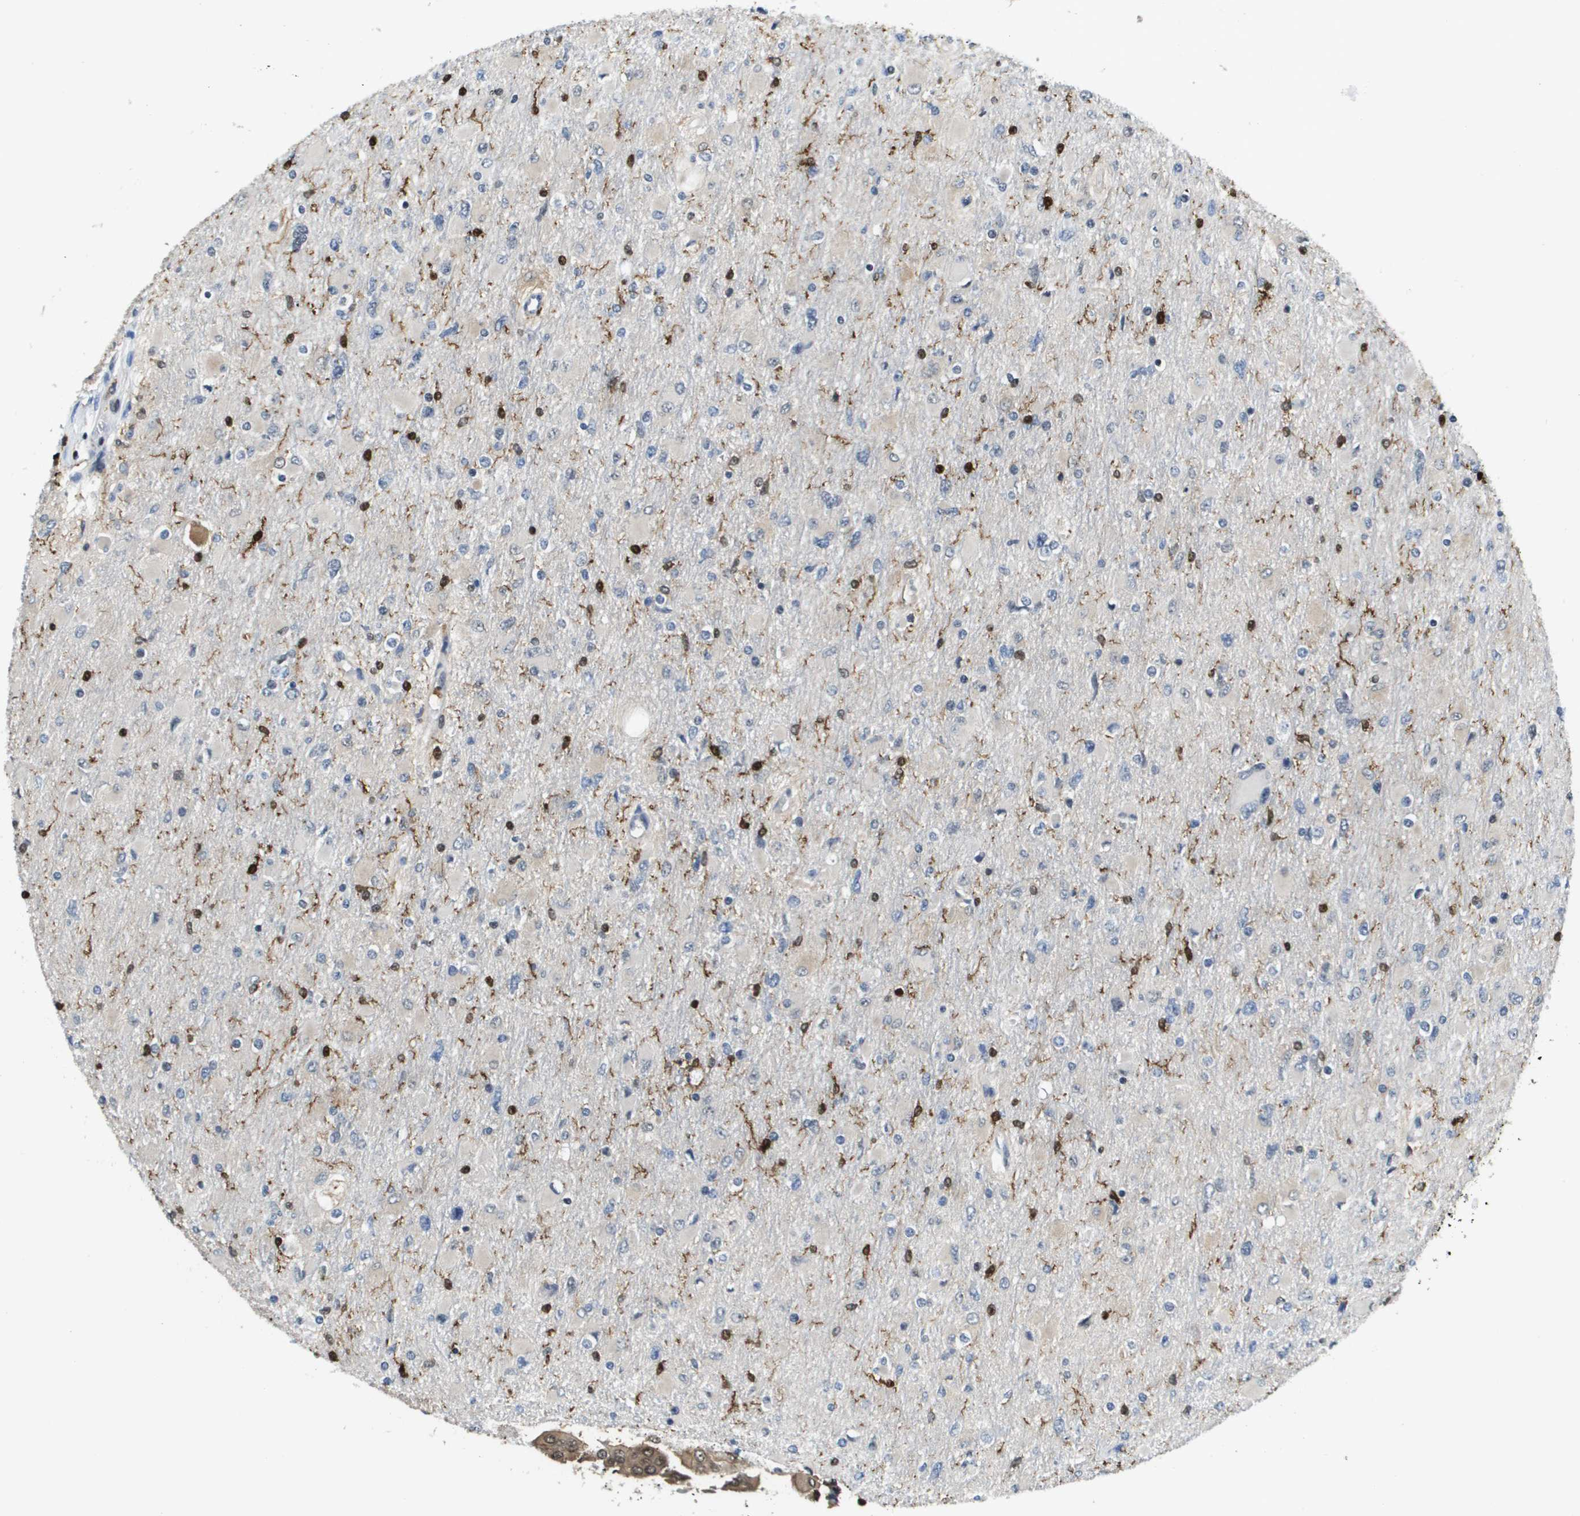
{"staining": {"intensity": "negative", "quantity": "none", "location": "none"}, "tissue": "glioma", "cell_type": "Tumor cells", "image_type": "cancer", "snomed": [{"axis": "morphology", "description": "Glioma, malignant, High grade"}, {"axis": "topography", "description": "Cerebral cortex"}], "caption": "High power microscopy histopathology image of an IHC image of glioma, revealing no significant positivity in tumor cells.", "gene": "EP400", "patient": {"sex": "female", "age": 36}}